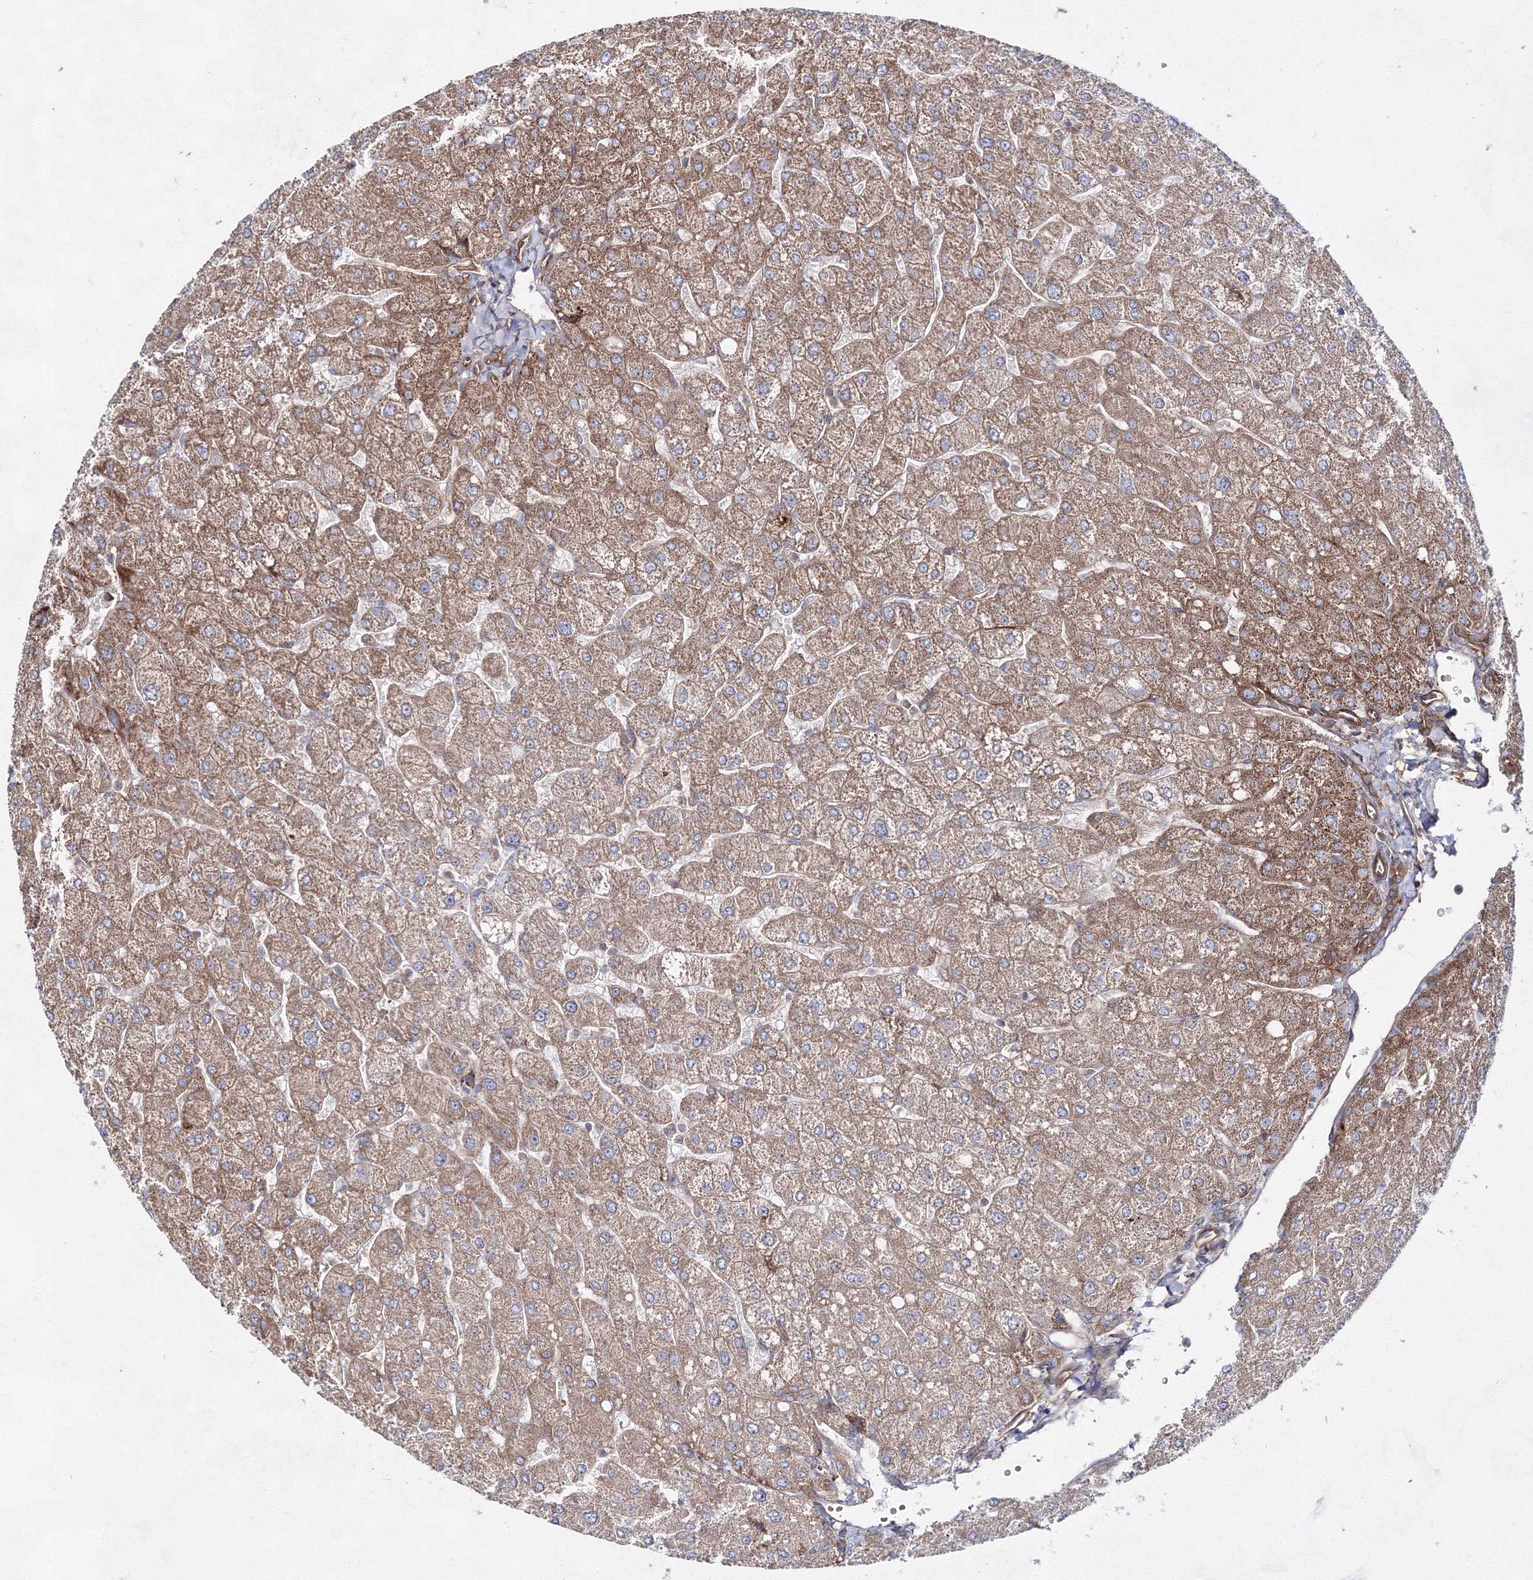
{"staining": {"intensity": "moderate", "quantity": ">75%", "location": "cytoplasmic/membranous"}, "tissue": "liver", "cell_type": "Cholangiocytes", "image_type": "normal", "snomed": [{"axis": "morphology", "description": "Normal tissue, NOS"}, {"axis": "topography", "description": "Liver"}], "caption": "Cholangiocytes display moderate cytoplasmic/membranous expression in approximately >75% of cells in normal liver. The staining was performed using DAB to visualize the protein expression in brown, while the nuclei were stained in blue with hematoxylin (Magnification: 20x).", "gene": "EXOC6", "patient": {"sex": "male", "age": 55}}